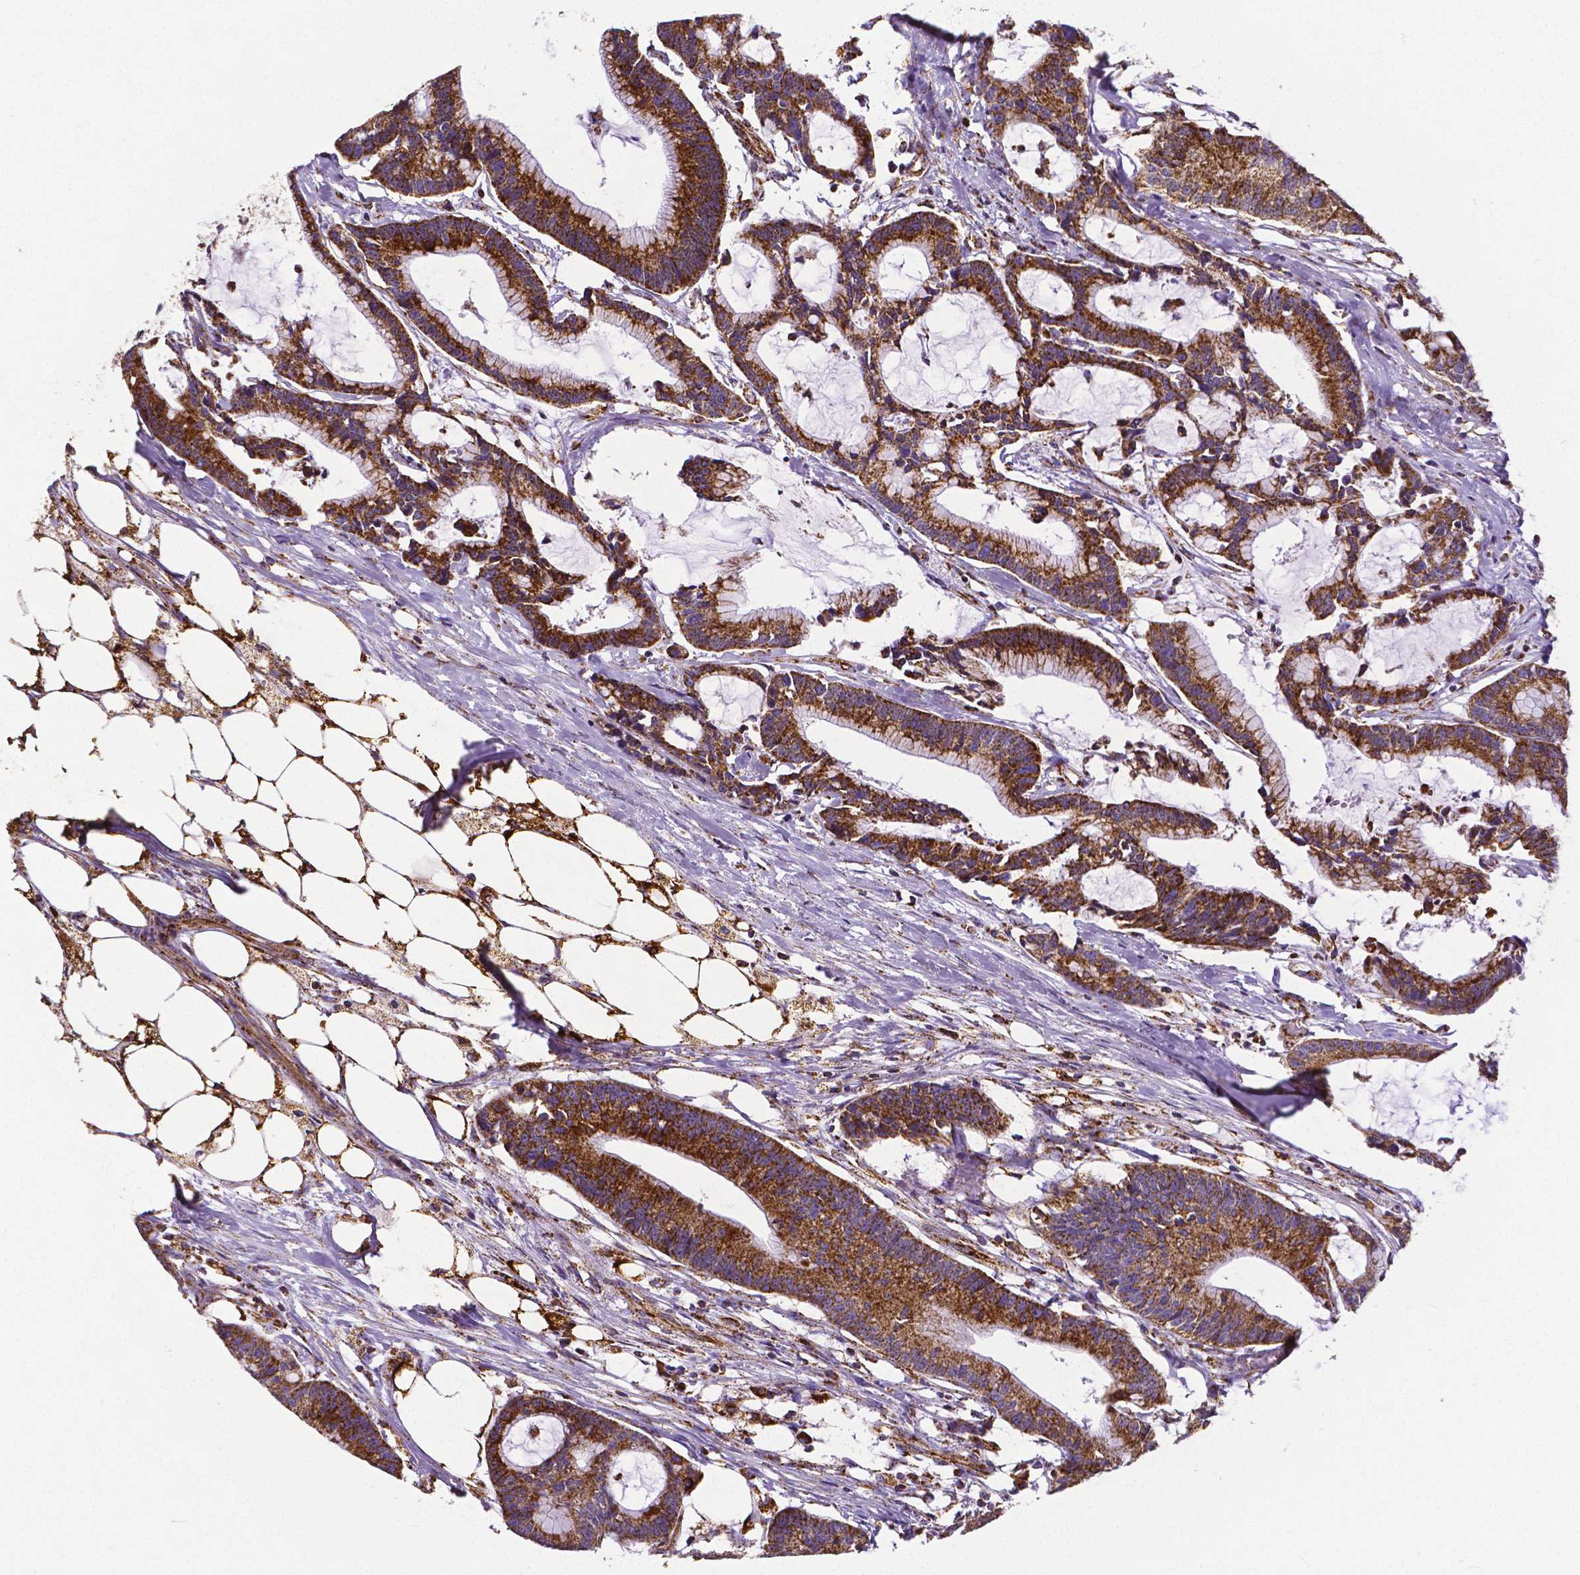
{"staining": {"intensity": "strong", "quantity": ">75%", "location": "cytoplasmic/membranous"}, "tissue": "colorectal cancer", "cell_type": "Tumor cells", "image_type": "cancer", "snomed": [{"axis": "morphology", "description": "Adenocarcinoma, NOS"}, {"axis": "topography", "description": "Colon"}], "caption": "An immunohistochemistry image of tumor tissue is shown. Protein staining in brown highlights strong cytoplasmic/membranous positivity in colorectal cancer within tumor cells.", "gene": "MACC1", "patient": {"sex": "female", "age": 78}}